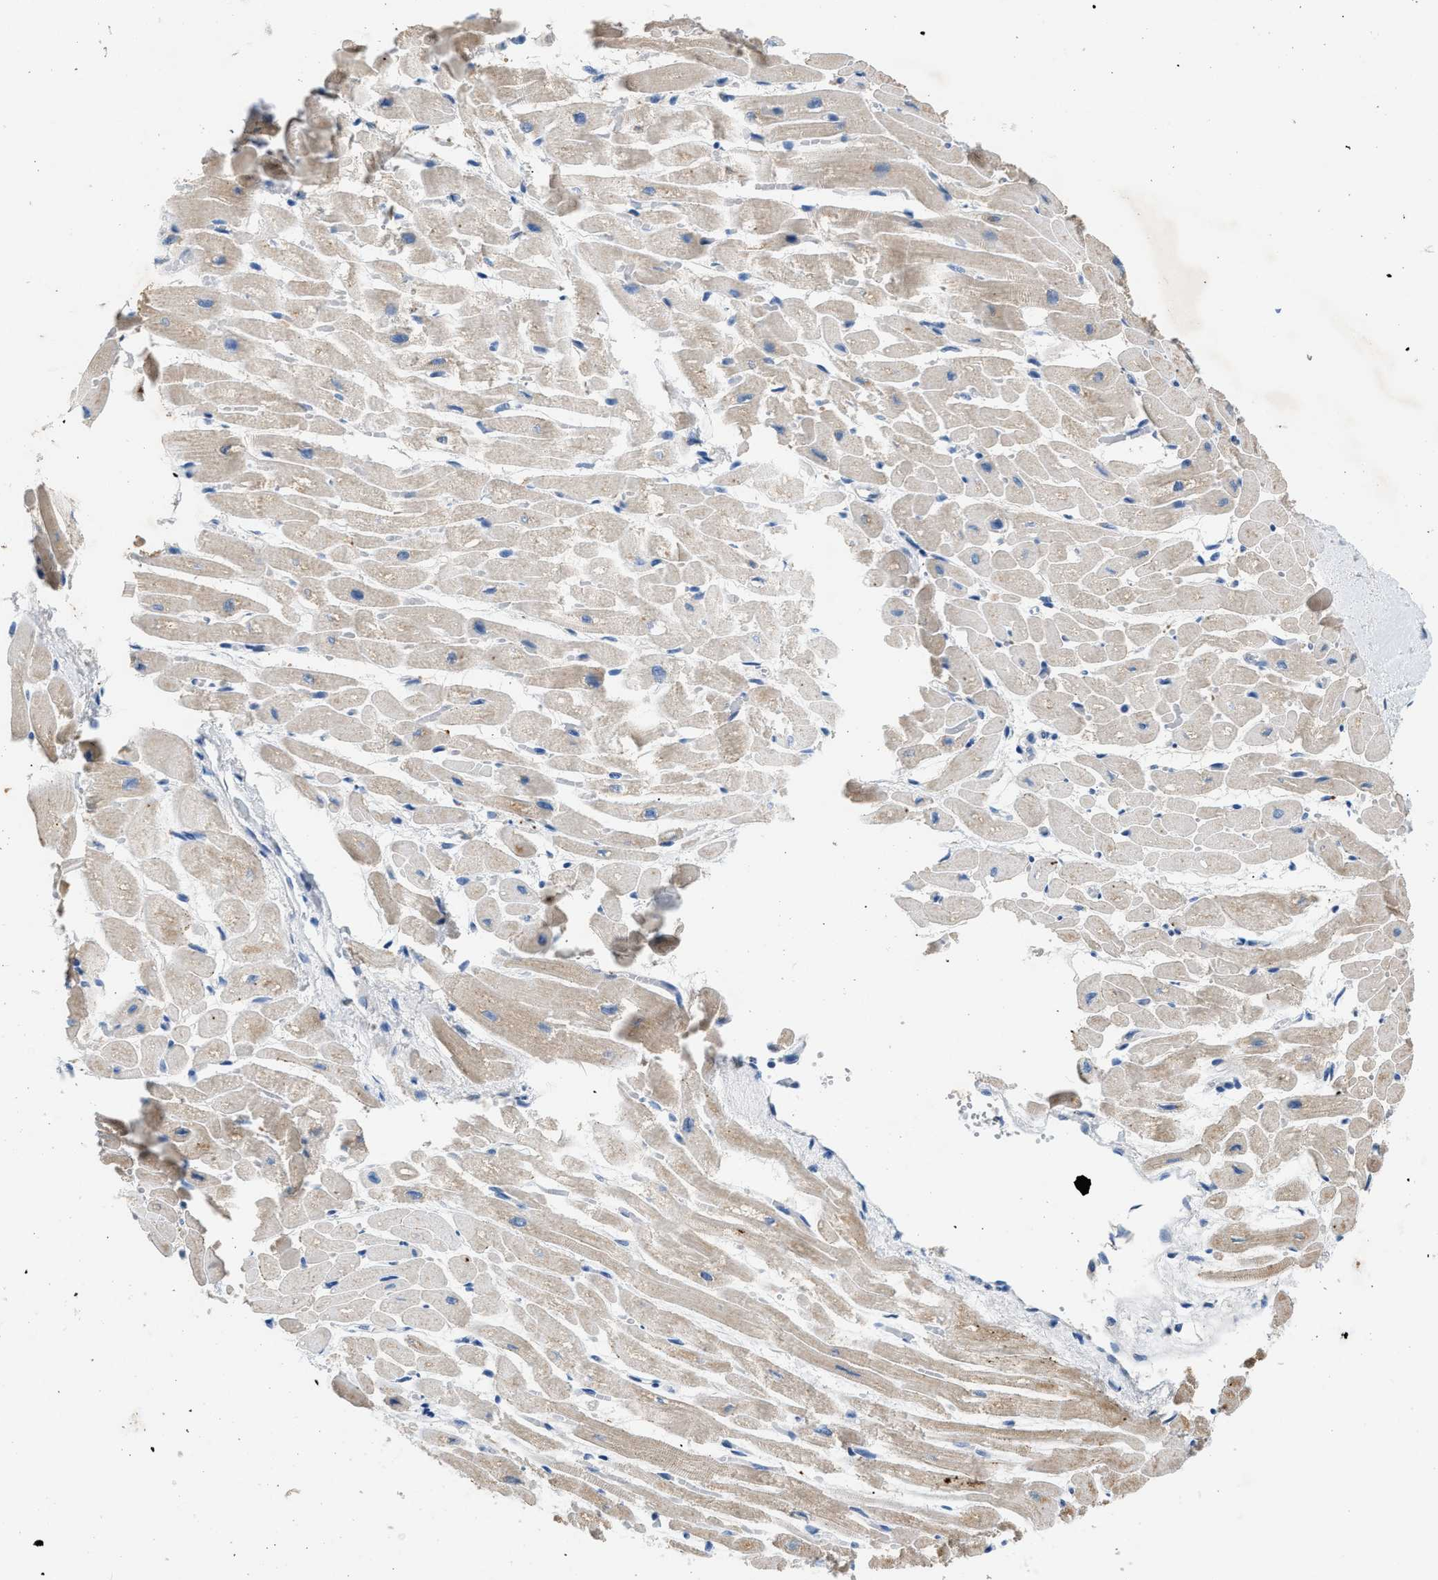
{"staining": {"intensity": "weak", "quantity": ">75%", "location": "cytoplasmic/membranous"}, "tissue": "heart muscle", "cell_type": "Cardiomyocytes", "image_type": "normal", "snomed": [{"axis": "morphology", "description": "Normal tissue, NOS"}, {"axis": "topography", "description": "Heart"}], "caption": "A brown stain labels weak cytoplasmic/membranous expression of a protein in cardiomyocytes of benign heart muscle.", "gene": "TOMM34", "patient": {"sex": "male", "age": 45}}